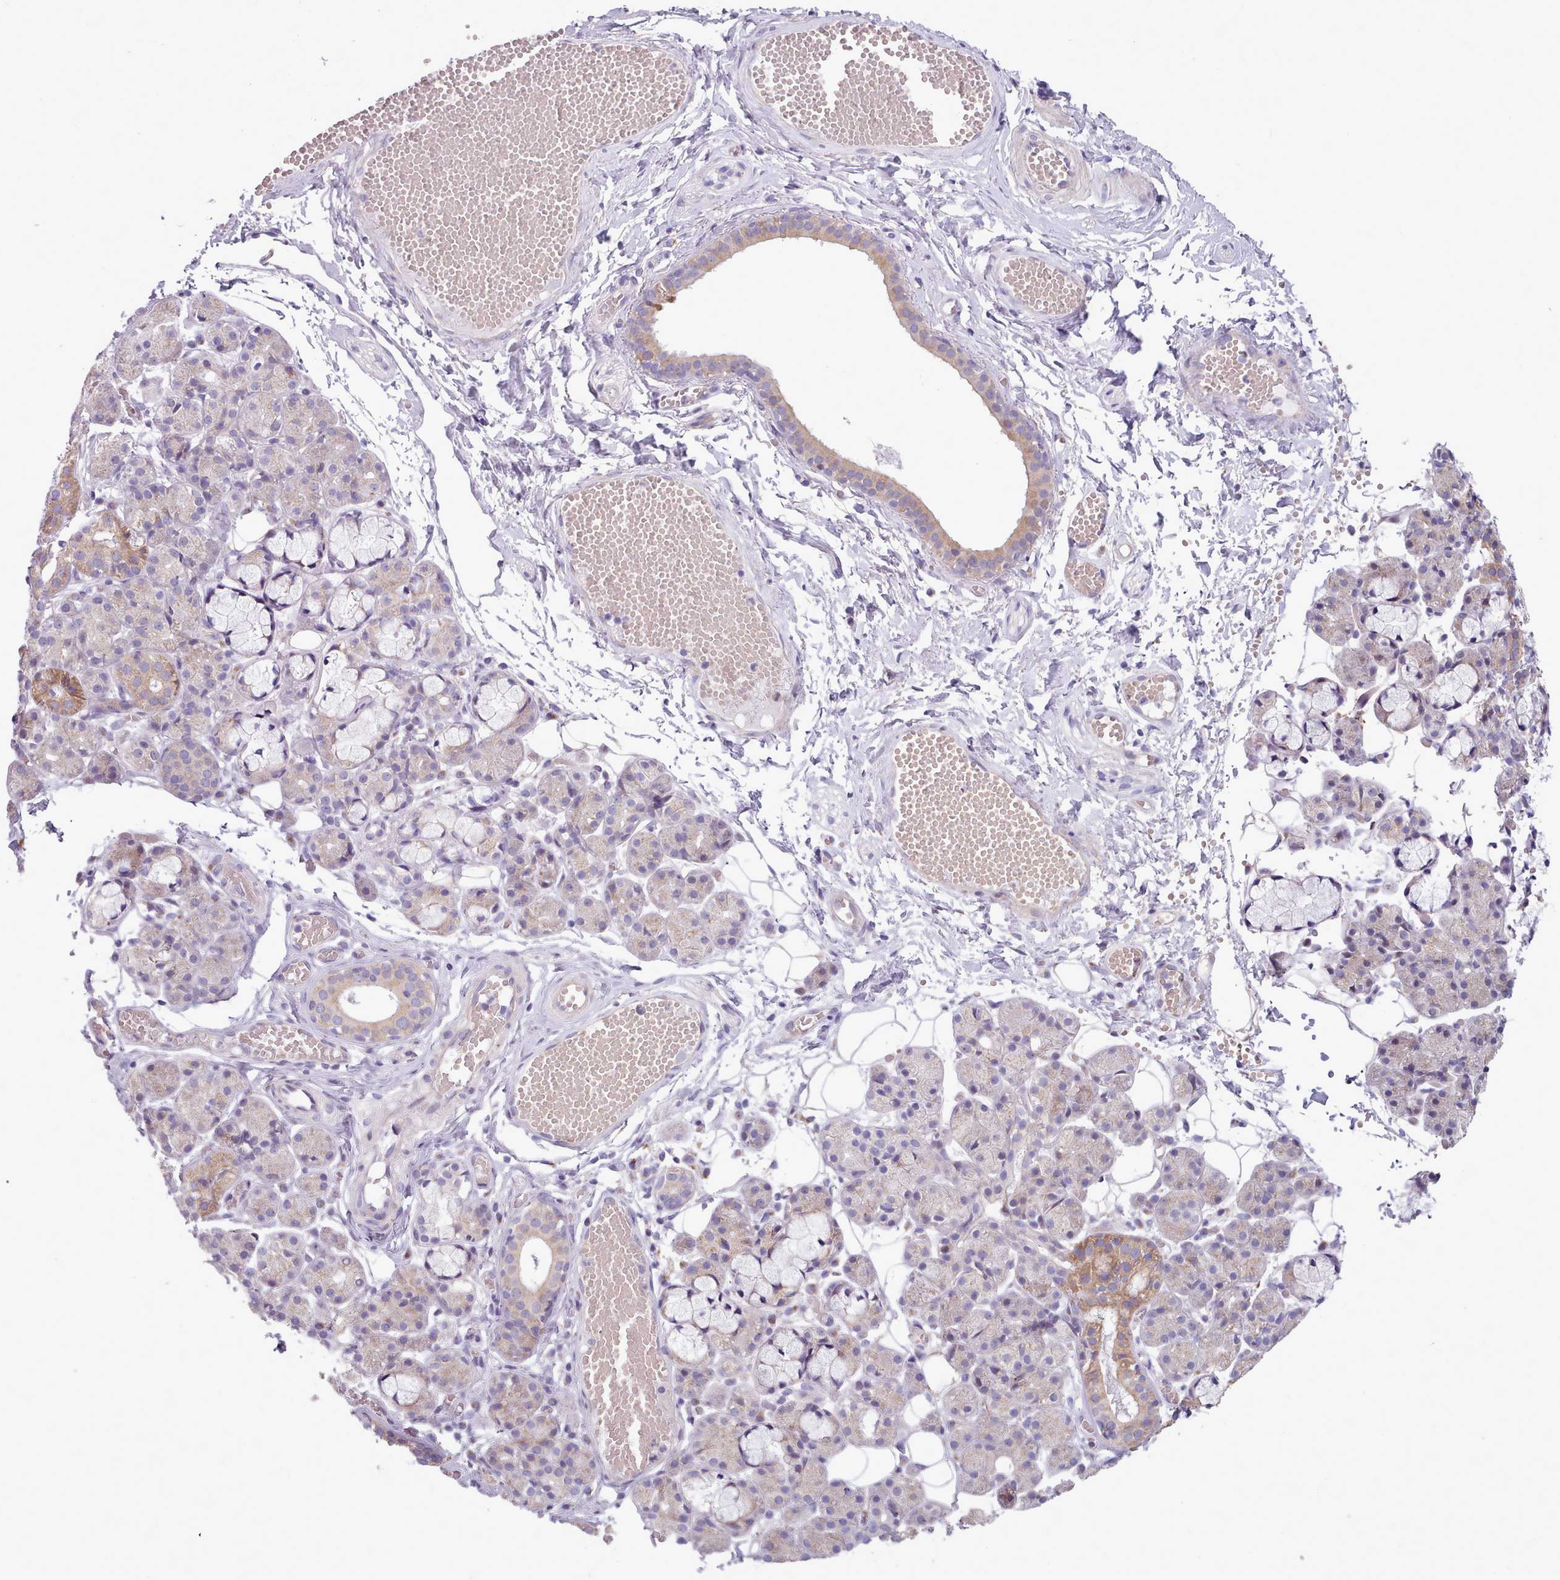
{"staining": {"intensity": "moderate", "quantity": "<25%", "location": "cytoplasmic/membranous"}, "tissue": "salivary gland", "cell_type": "Glandular cells", "image_type": "normal", "snomed": [{"axis": "morphology", "description": "Normal tissue, NOS"}, {"axis": "topography", "description": "Salivary gland"}], "caption": "Immunohistochemical staining of benign human salivary gland displays low levels of moderate cytoplasmic/membranous expression in approximately <25% of glandular cells.", "gene": "SLC52A3", "patient": {"sex": "male", "age": 63}}